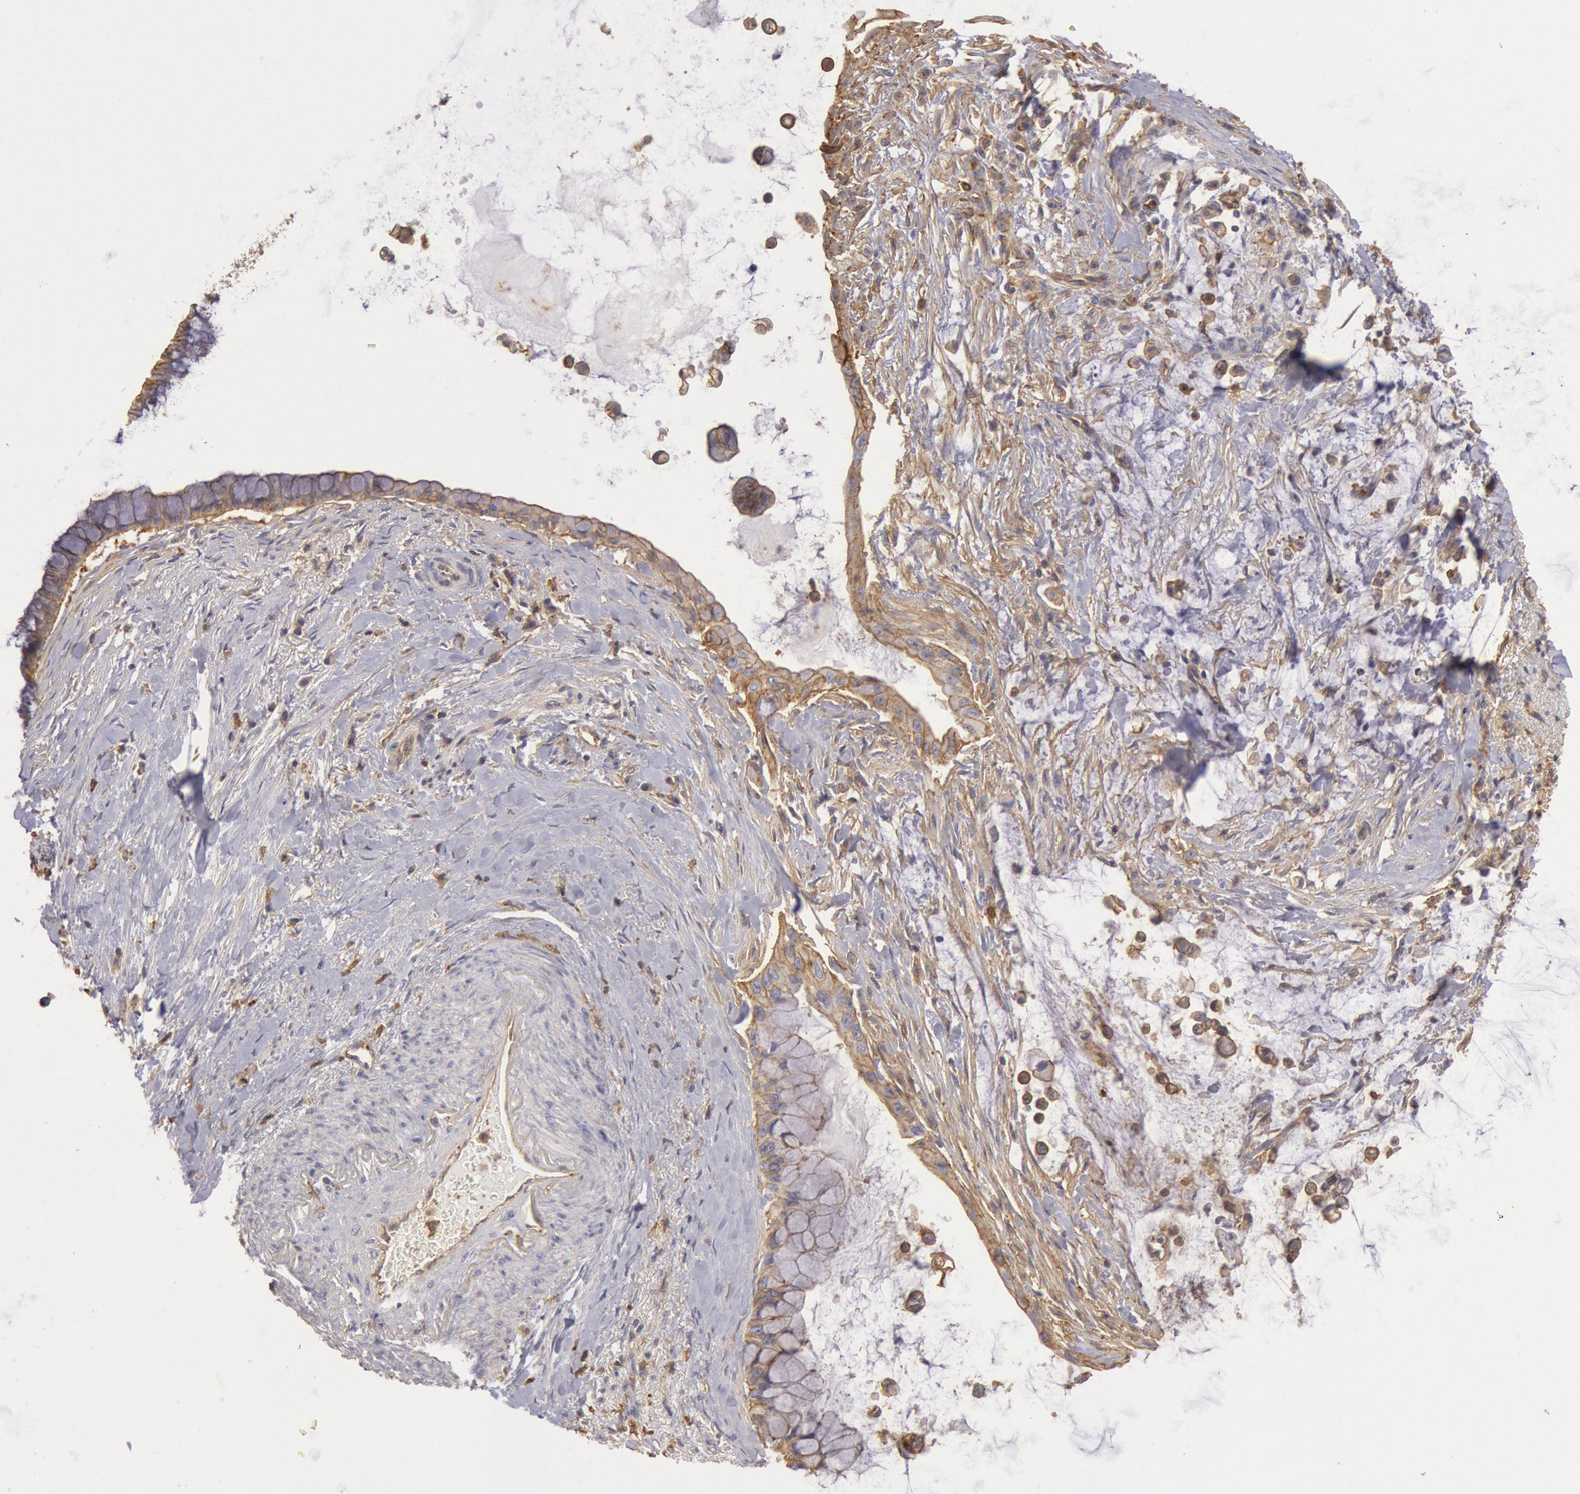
{"staining": {"intensity": "moderate", "quantity": ">75%", "location": "cytoplasmic/membranous"}, "tissue": "pancreatic cancer", "cell_type": "Tumor cells", "image_type": "cancer", "snomed": [{"axis": "morphology", "description": "Adenocarcinoma, NOS"}, {"axis": "topography", "description": "Pancreas"}], "caption": "Protein analysis of adenocarcinoma (pancreatic) tissue demonstrates moderate cytoplasmic/membranous expression in about >75% of tumor cells.", "gene": "SNAP23", "patient": {"sex": "male", "age": 59}}